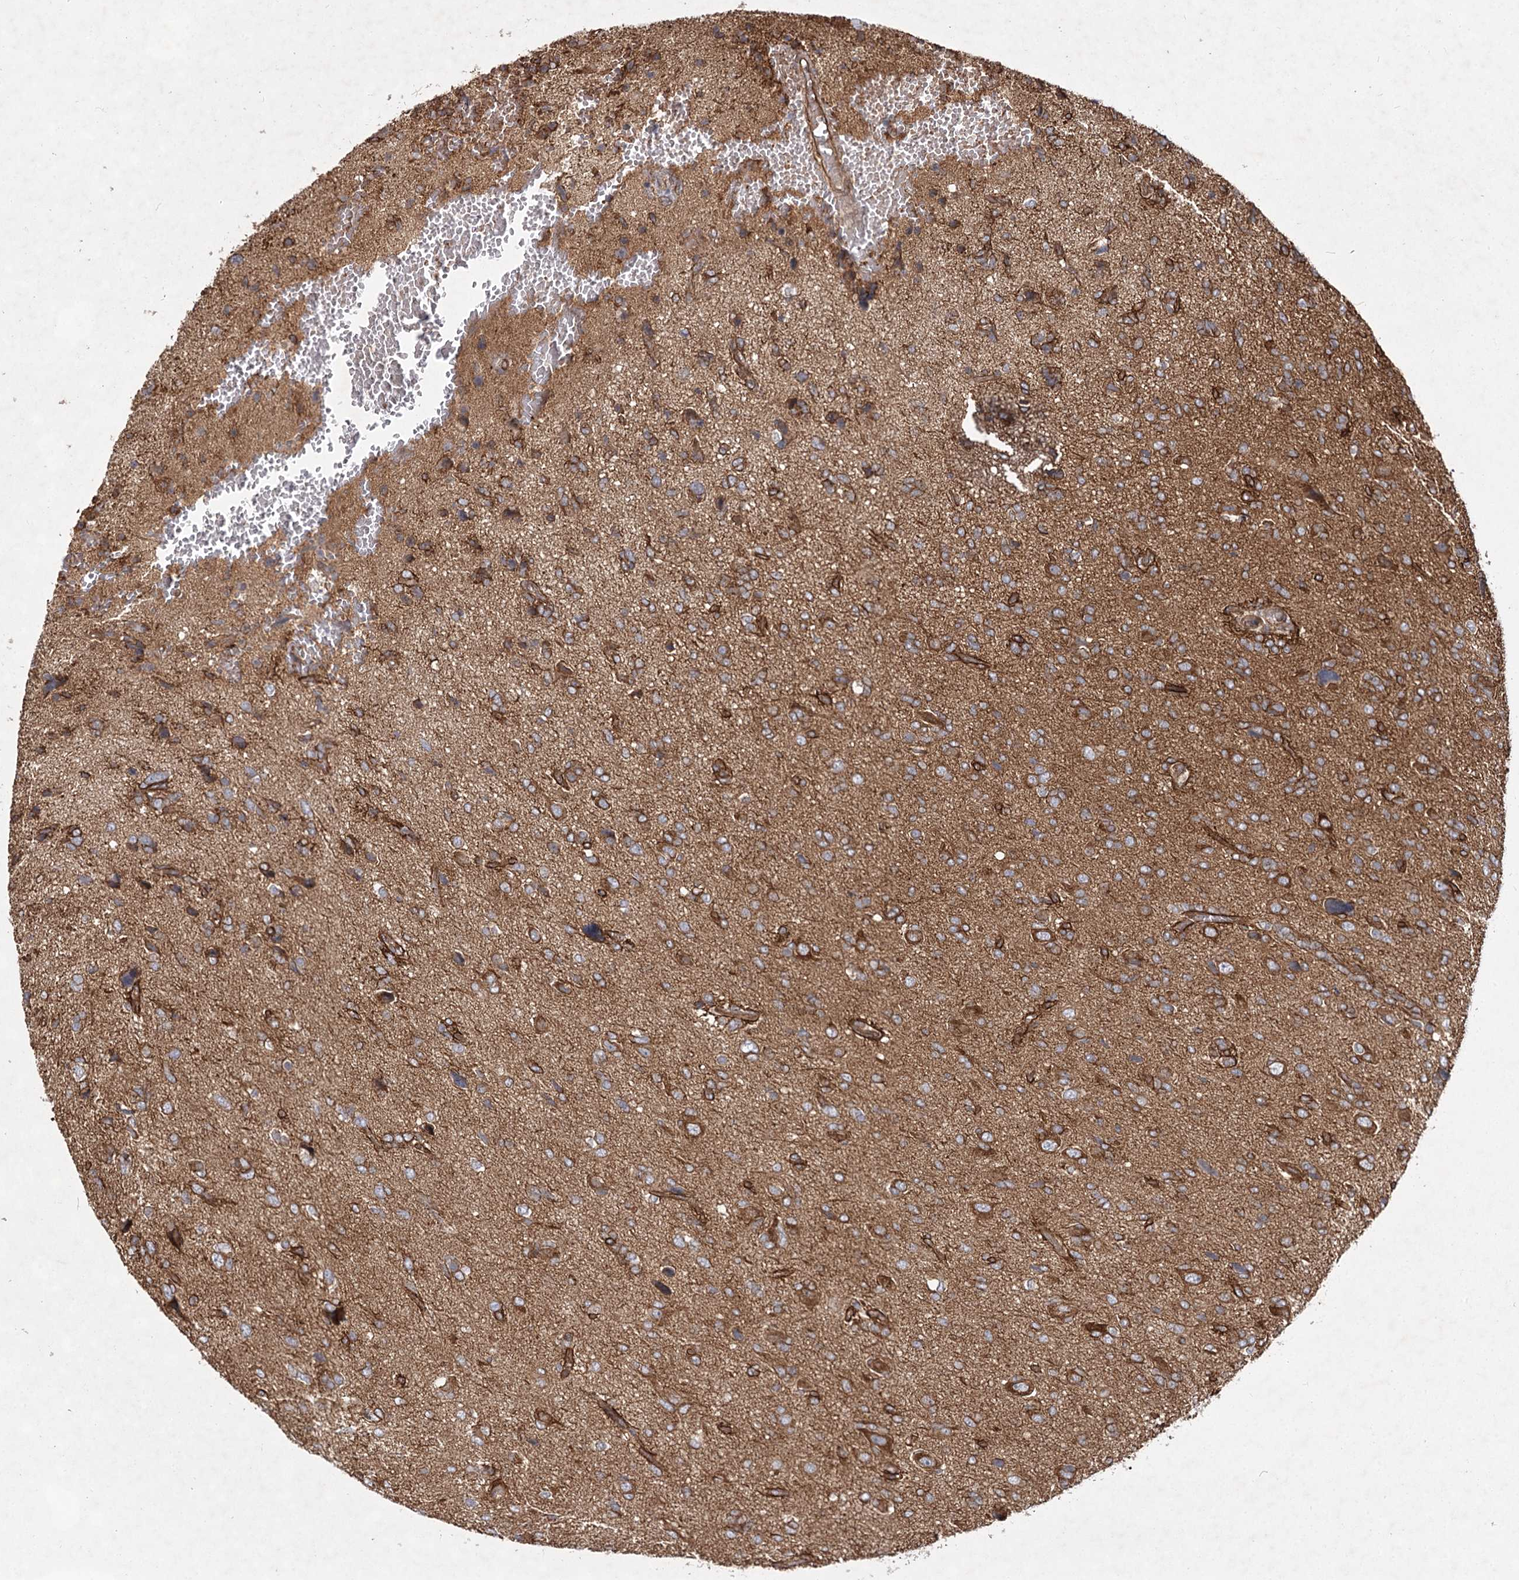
{"staining": {"intensity": "strong", "quantity": "25%-75%", "location": "cytoplasmic/membranous"}, "tissue": "glioma", "cell_type": "Tumor cells", "image_type": "cancer", "snomed": [{"axis": "morphology", "description": "Glioma, malignant, High grade"}, {"axis": "topography", "description": "Brain"}], "caption": "Strong cytoplasmic/membranous protein expression is seen in approximately 25%-75% of tumor cells in malignant glioma (high-grade).", "gene": "IQSEC1", "patient": {"sex": "female", "age": 59}}